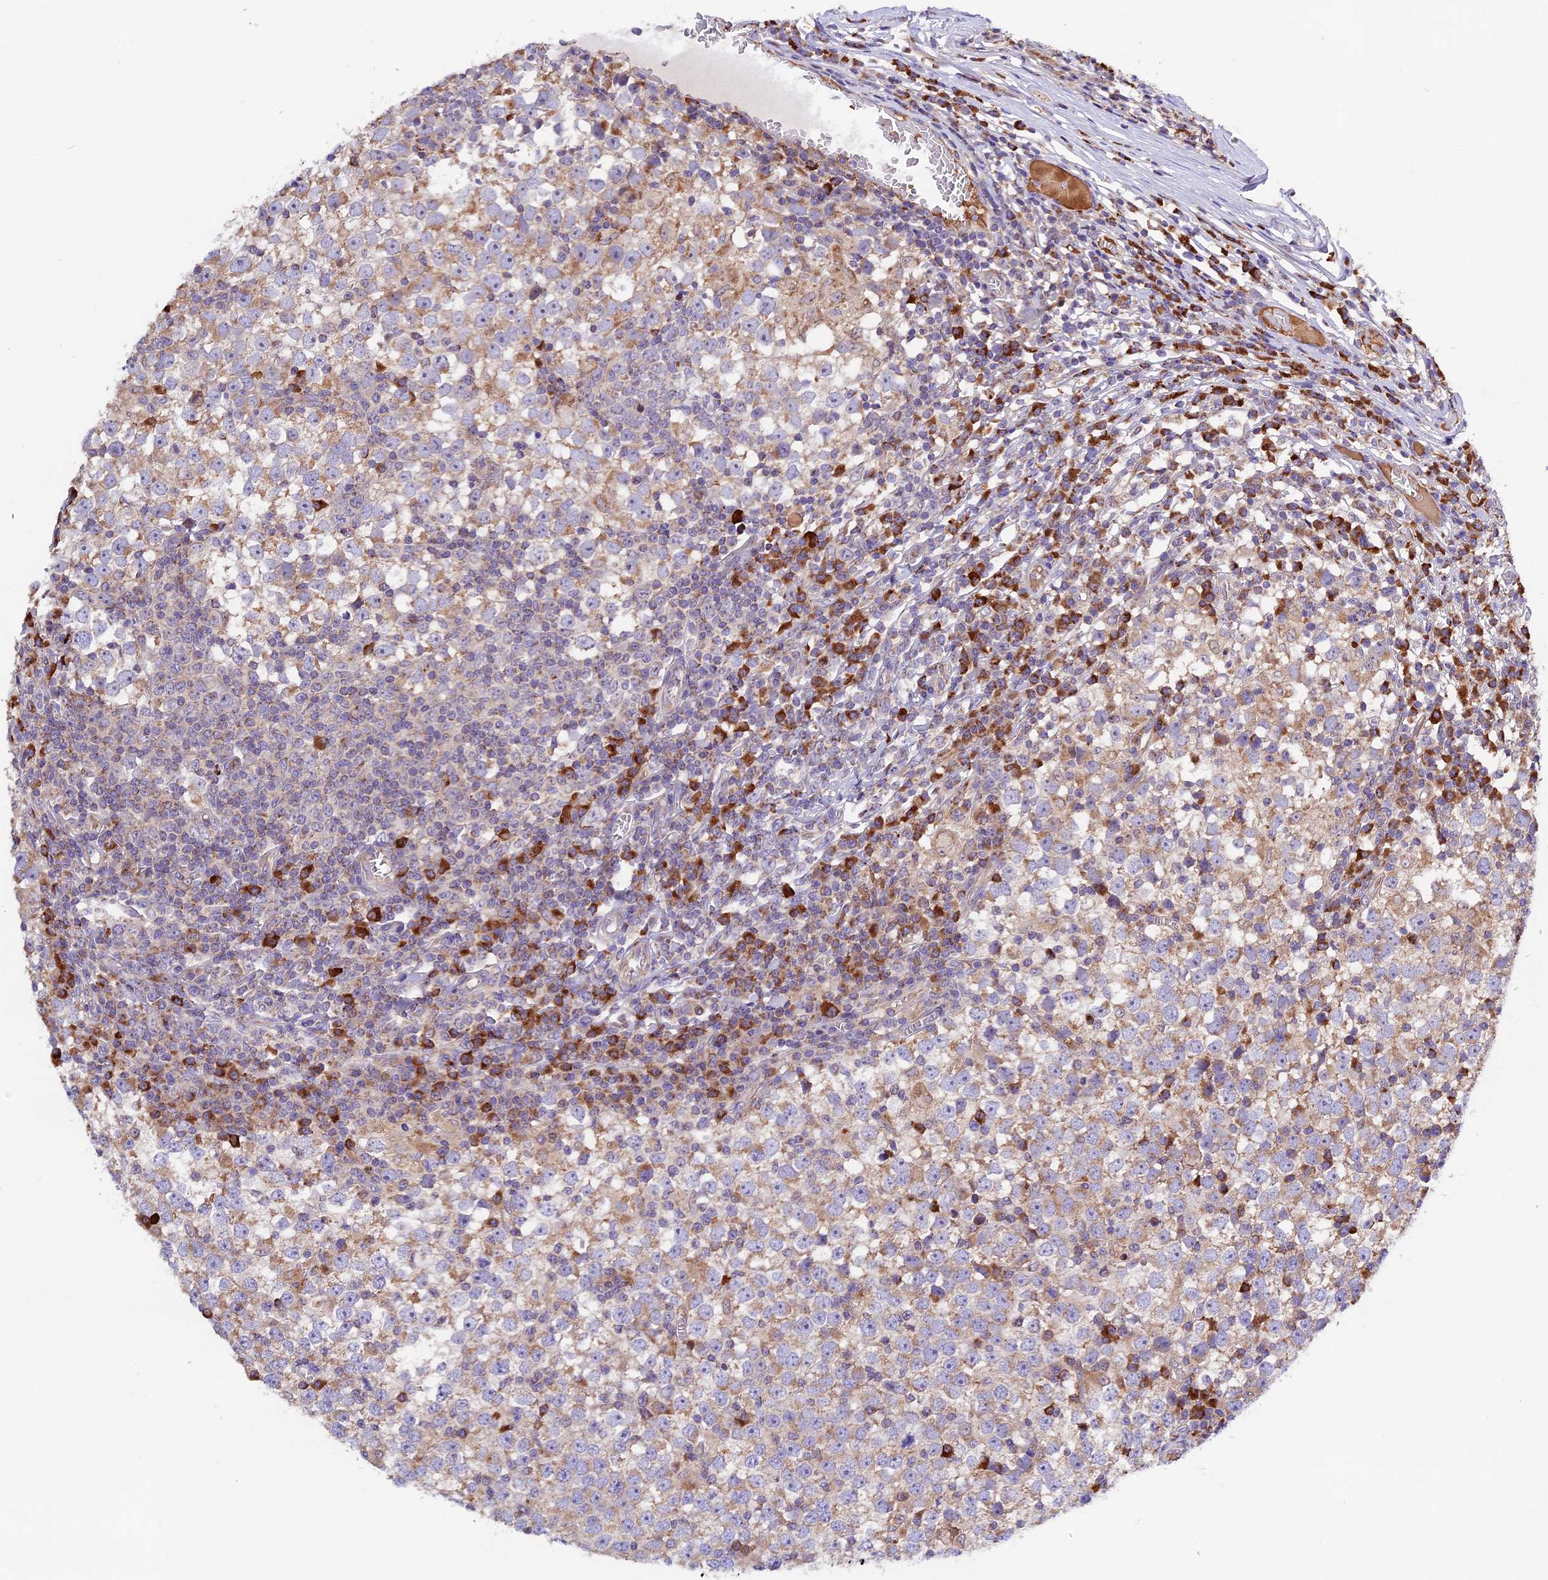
{"staining": {"intensity": "weak", "quantity": ">75%", "location": "cytoplasmic/membranous"}, "tissue": "testis cancer", "cell_type": "Tumor cells", "image_type": "cancer", "snomed": [{"axis": "morphology", "description": "Seminoma, NOS"}, {"axis": "topography", "description": "Testis"}], "caption": "This image reveals testis seminoma stained with IHC to label a protein in brown. The cytoplasmic/membranous of tumor cells show weak positivity for the protein. Nuclei are counter-stained blue.", "gene": "METTL22", "patient": {"sex": "male", "age": 65}}